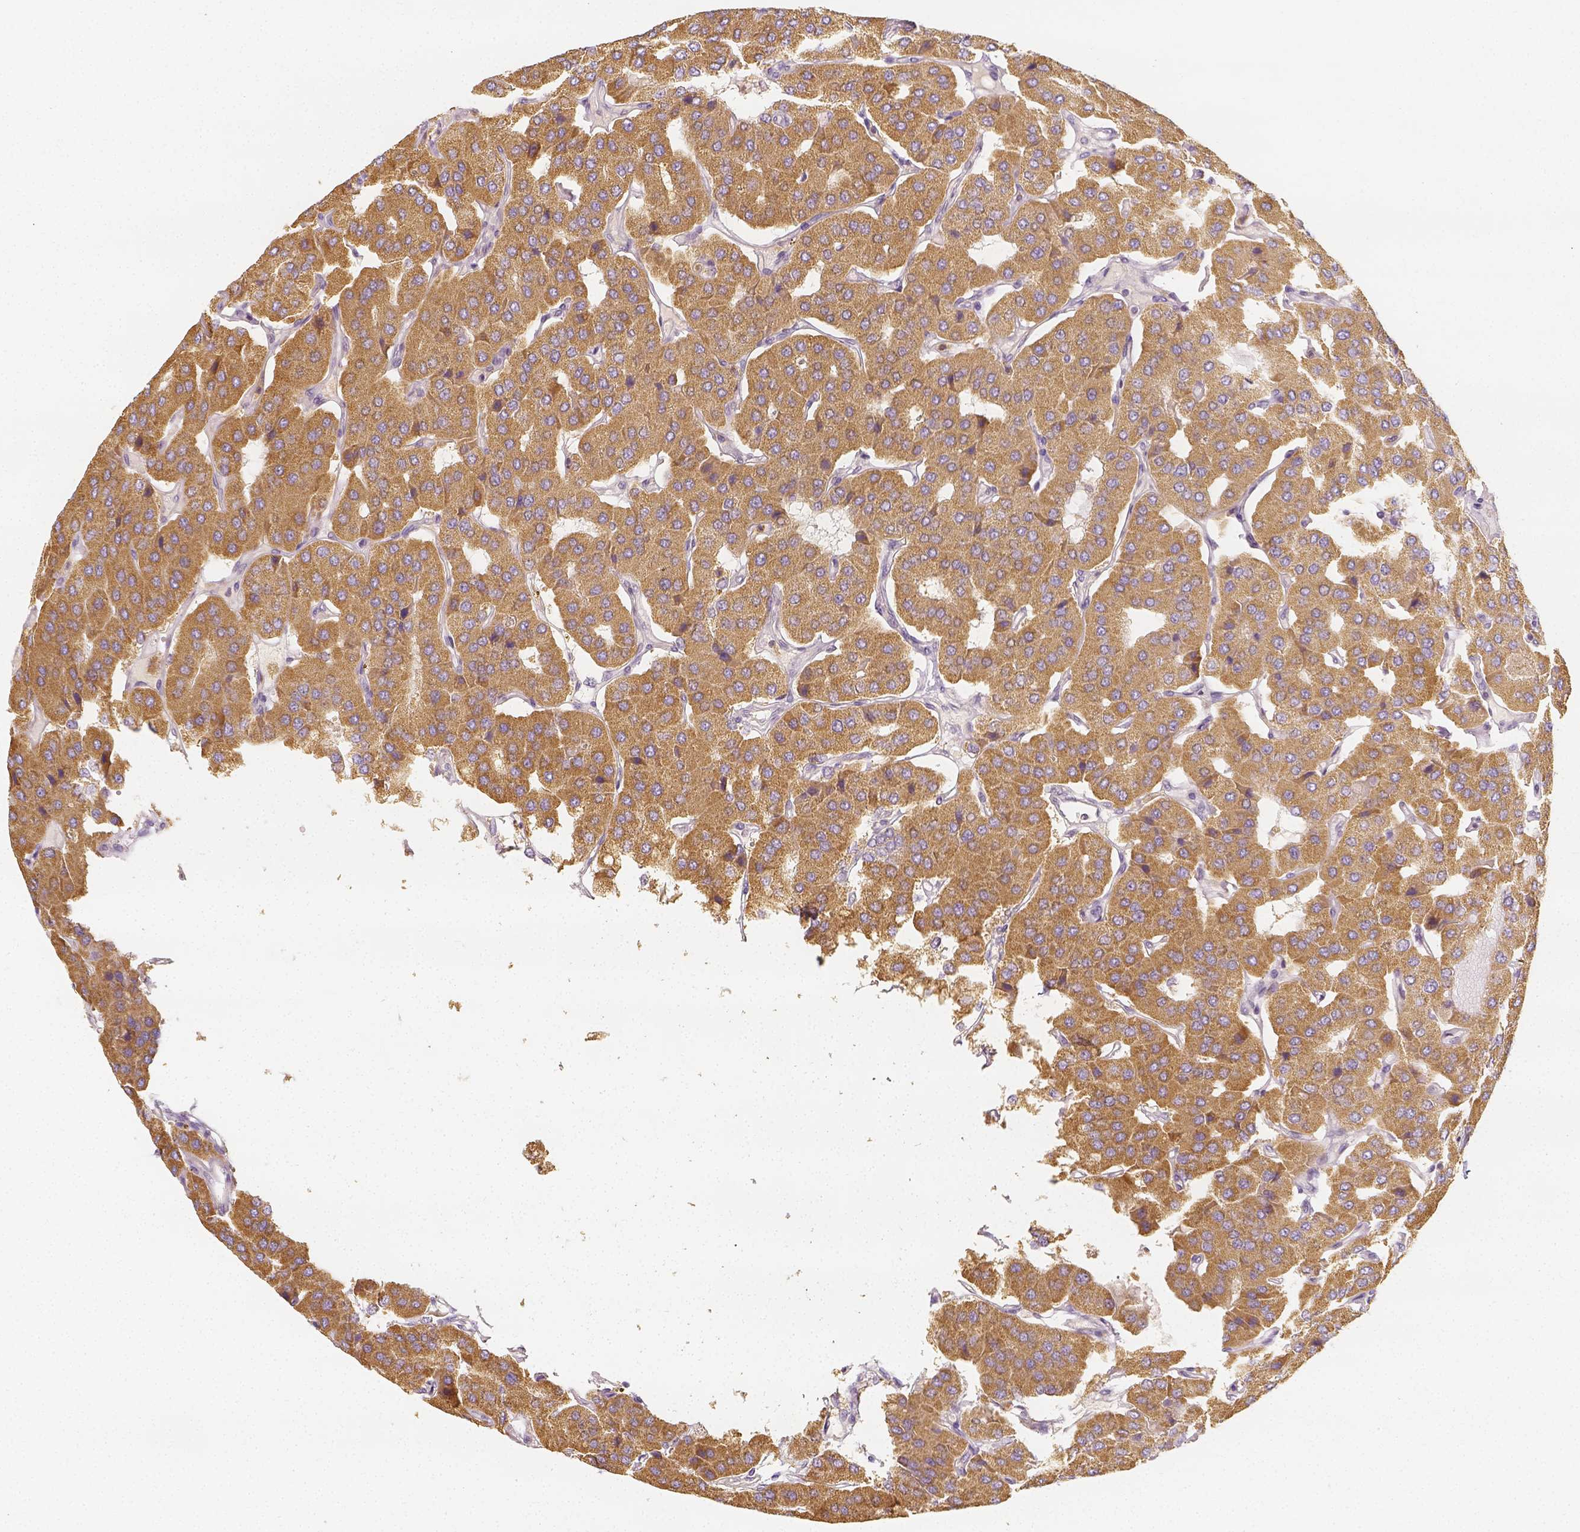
{"staining": {"intensity": "moderate", "quantity": ">75%", "location": "cytoplasmic/membranous"}, "tissue": "parathyroid gland", "cell_type": "Glandular cells", "image_type": "normal", "snomed": [{"axis": "morphology", "description": "Normal tissue, NOS"}, {"axis": "morphology", "description": "Adenoma, NOS"}, {"axis": "topography", "description": "Parathyroid gland"}], "caption": "Protein staining of benign parathyroid gland displays moderate cytoplasmic/membranous expression in approximately >75% of glandular cells. The staining is performed using DAB brown chromogen to label protein expression. The nuclei are counter-stained blue using hematoxylin.", "gene": "PTPRJ", "patient": {"sex": "female", "age": 86}}